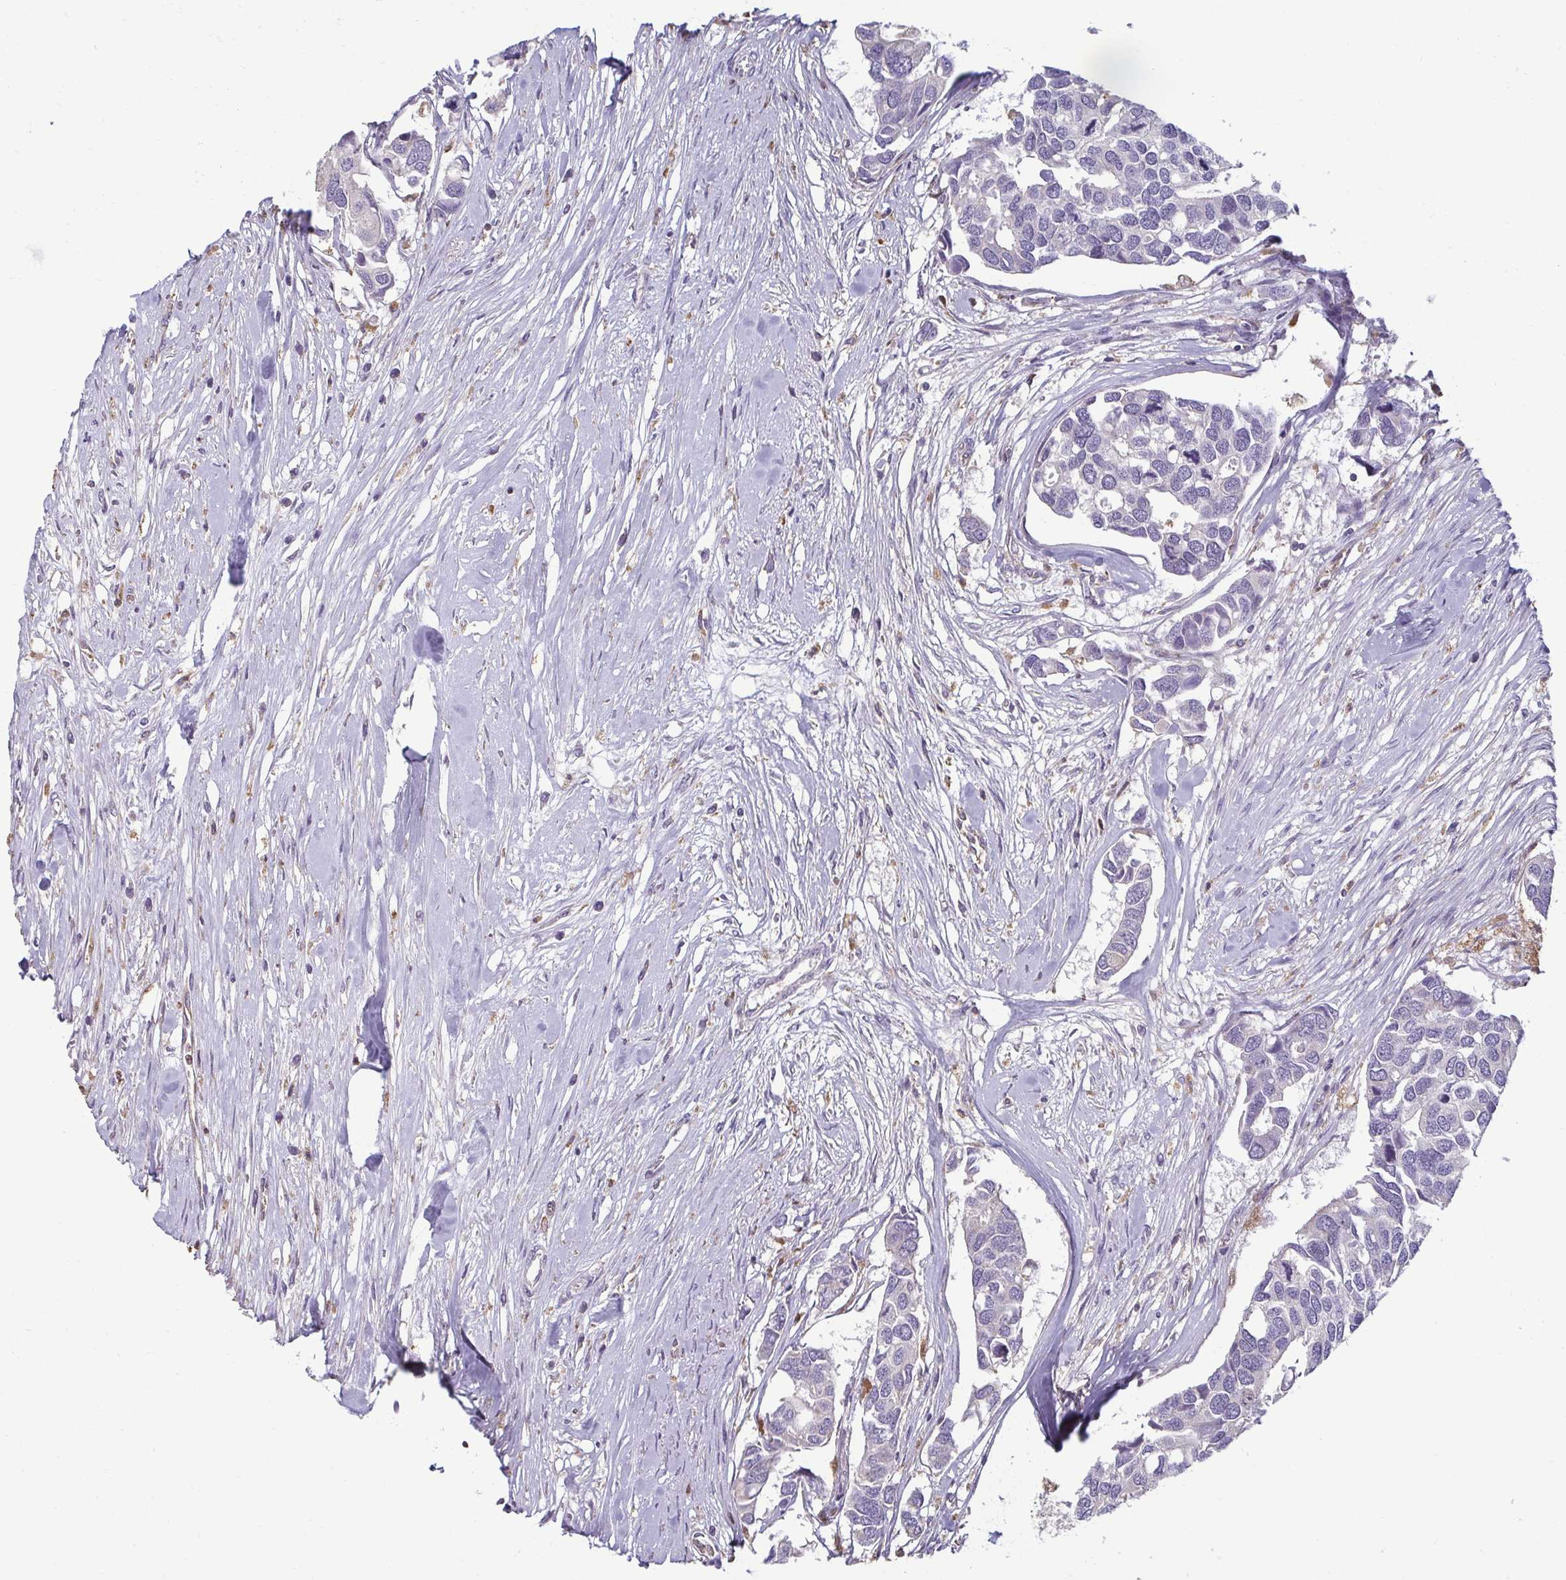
{"staining": {"intensity": "negative", "quantity": "none", "location": "none"}, "tissue": "breast cancer", "cell_type": "Tumor cells", "image_type": "cancer", "snomed": [{"axis": "morphology", "description": "Duct carcinoma"}, {"axis": "topography", "description": "Breast"}], "caption": "Immunohistochemistry (IHC) histopathology image of invasive ductal carcinoma (breast) stained for a protein (brown), which exhibits no positivity in tumor cells.", "gene": "PDE2A", "patient": {"sex": "female", "age": 83}}